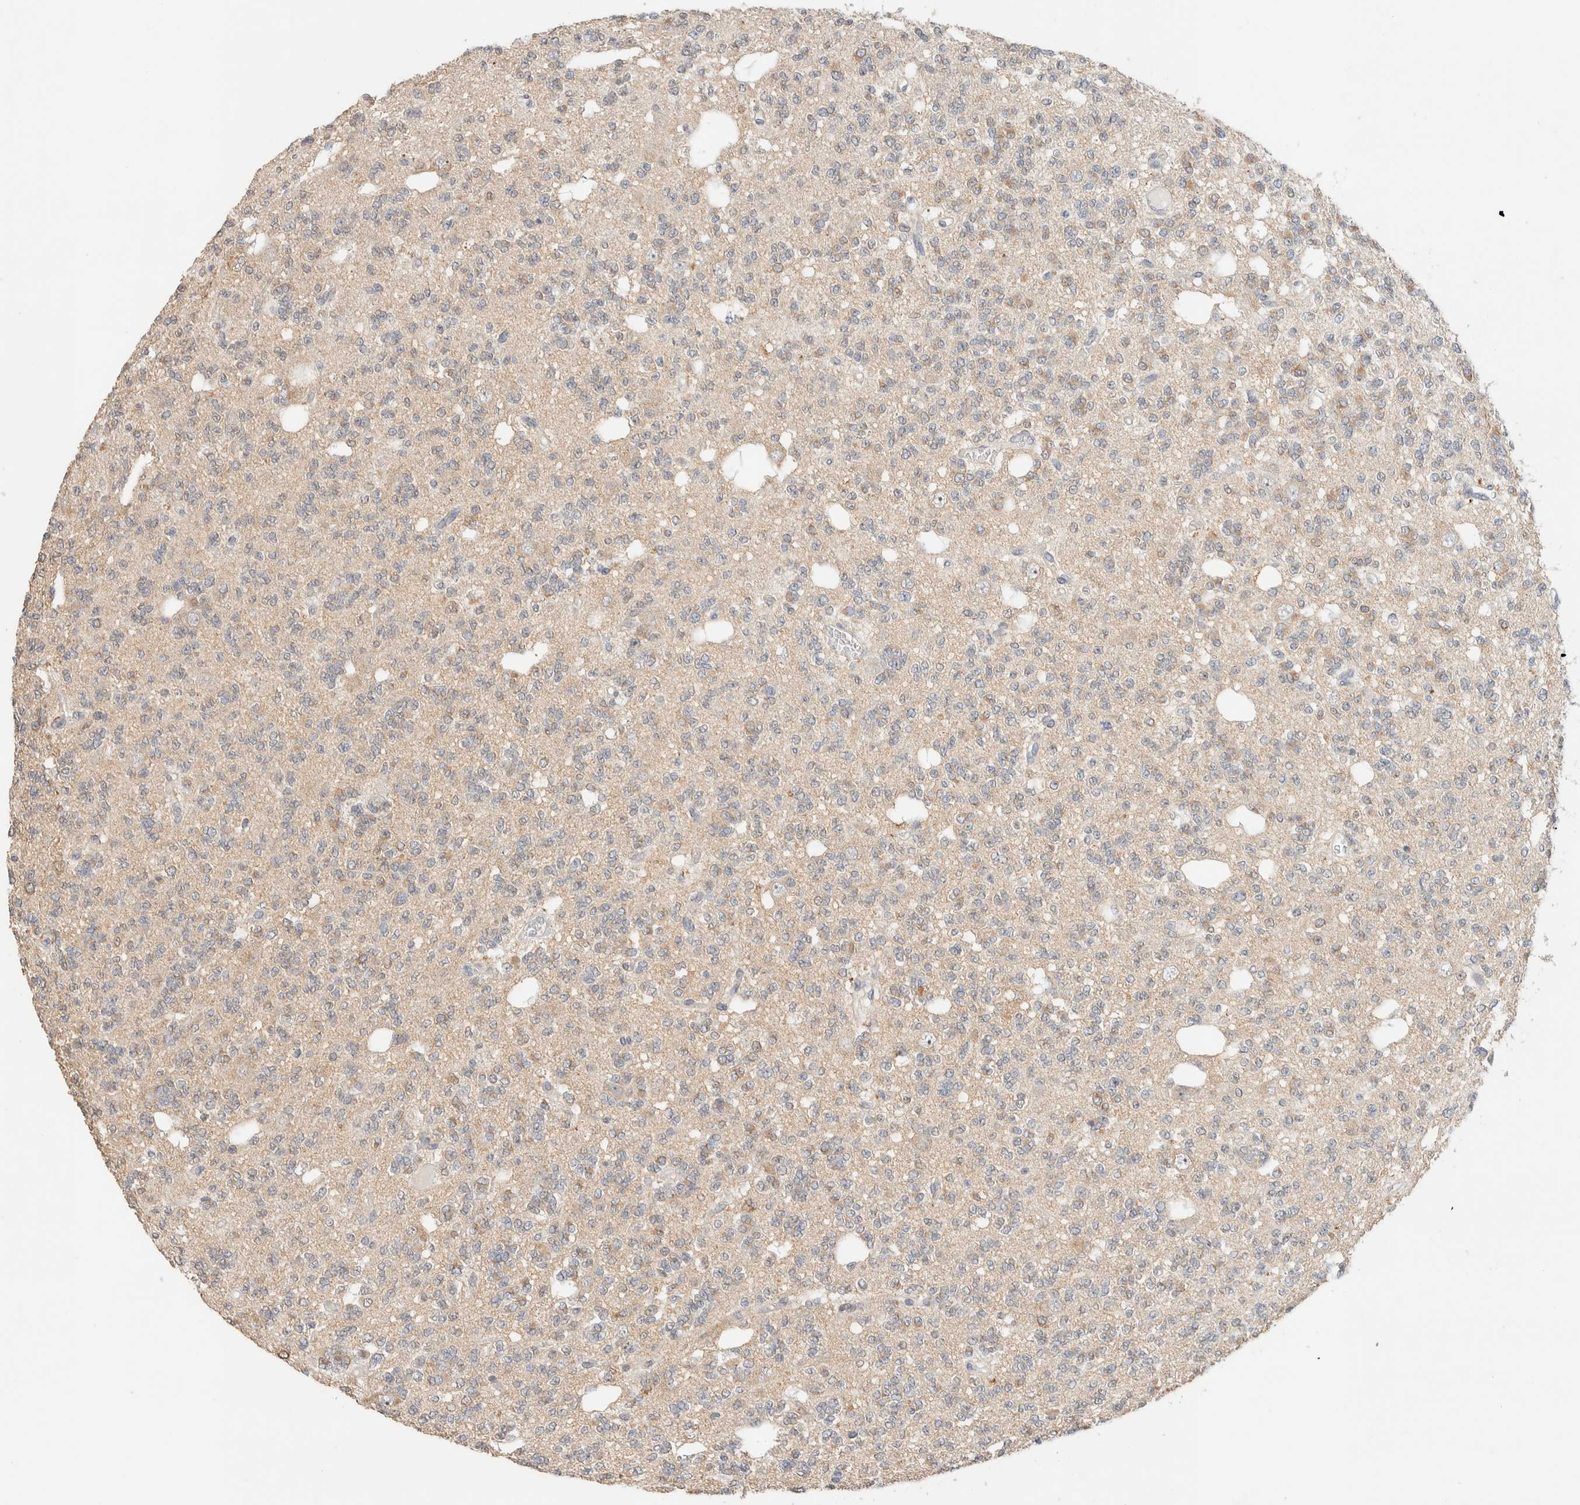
{"staining": {"intensity": "moderate", "quantity": "25%-75%", "location": "cytoplasmic/membranous"}, "tissue": "glioma", "cell_type": "Tumor cells", "image_type": "cancer", "snomed": [{"axis": "morphology", "description": "Glioma, malignant, Low grade"}, {"axis": "topography", "description": "Brain"}], "caption": "Tumor cells exhibit moderate cytoplasmic/membranous staining in about 25%-75% of cells in malignant glioma (low-grade).", "gene": "HDHD3", "patient": {"sex": "male", "age": 38}}